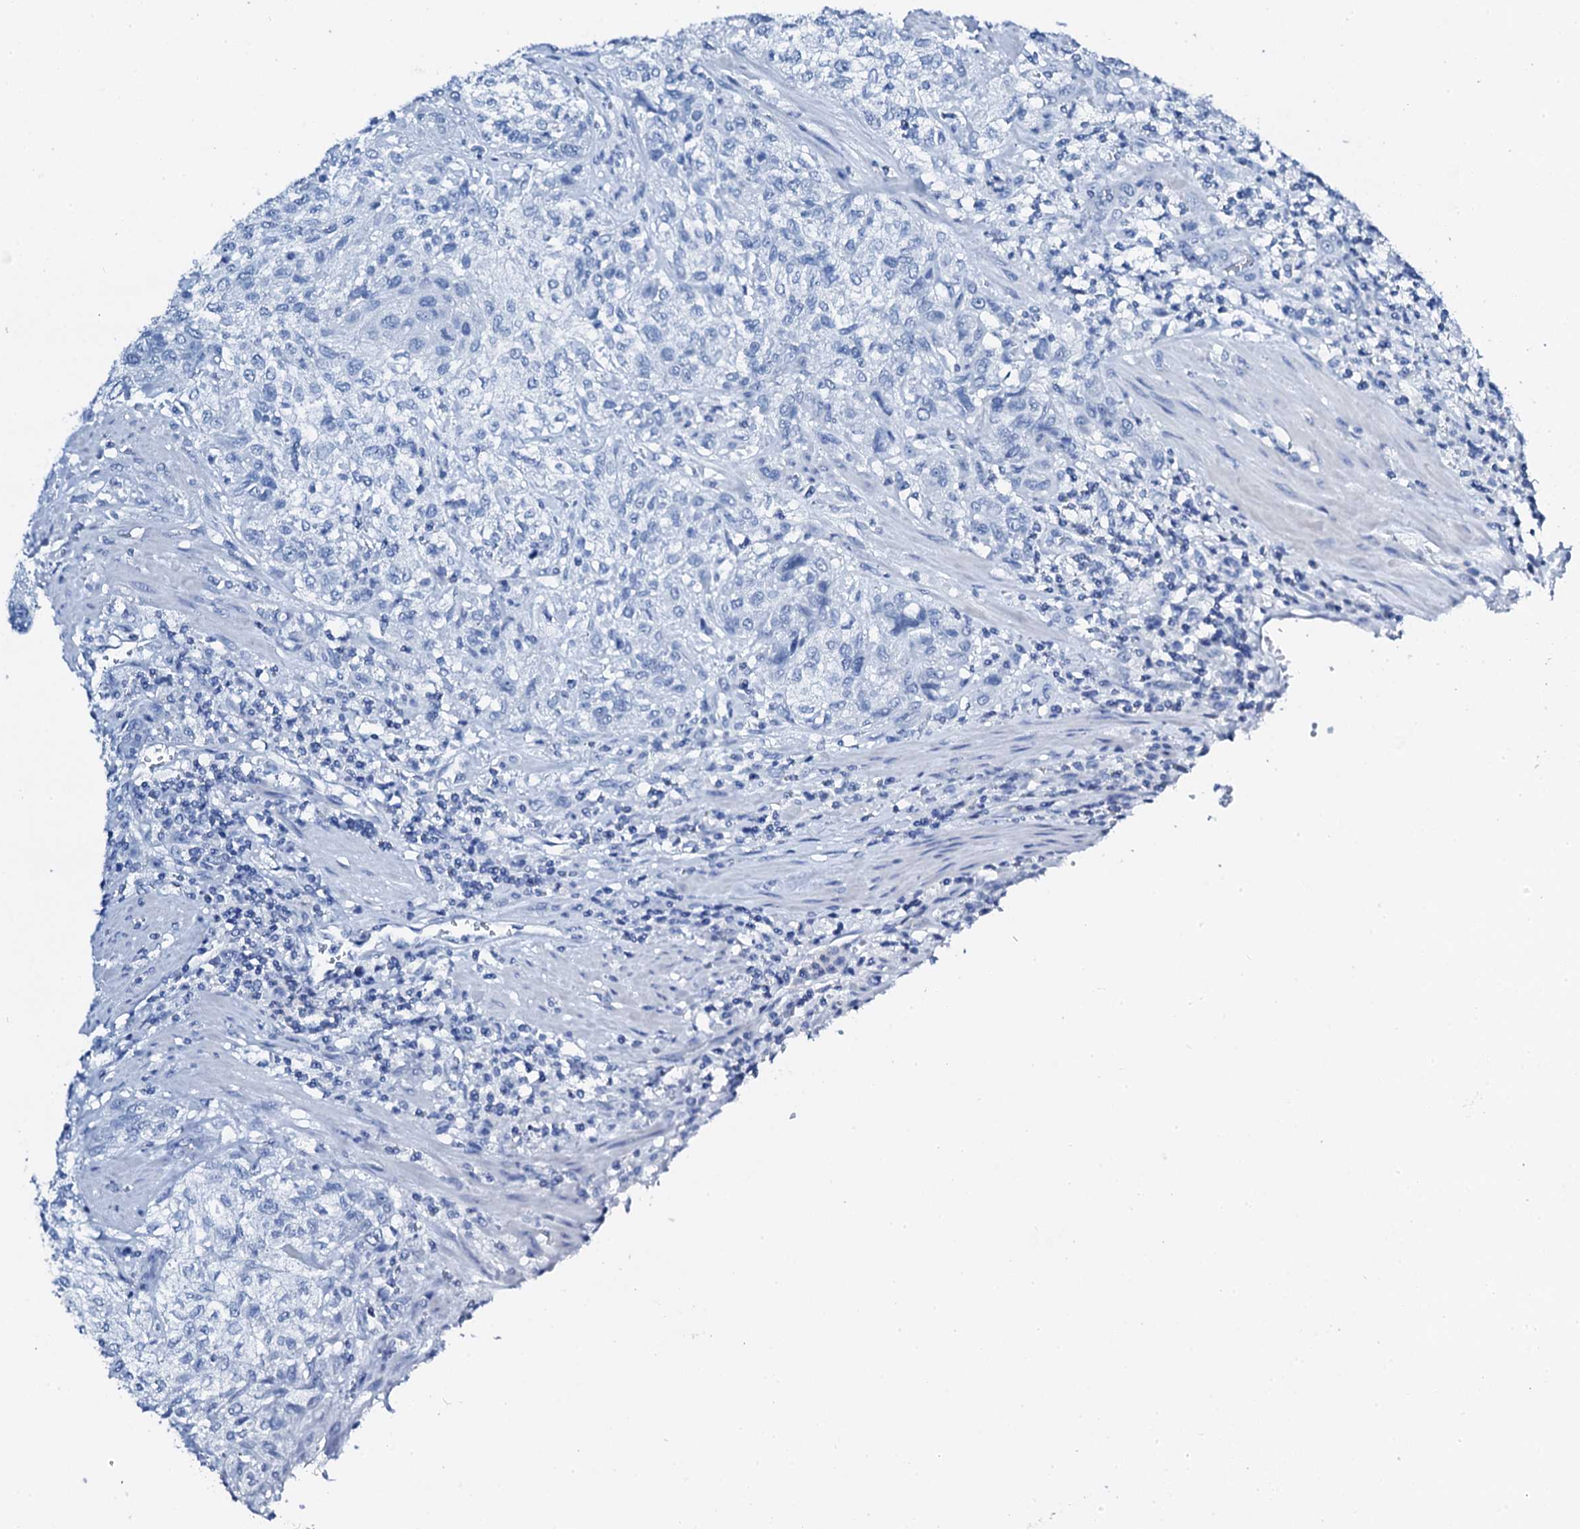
{"staining": {"intensity": "negative", "quantity": "none", "location": "none"}, "tissue": "urothelial cancer", "cell_type": "Tumor cells", "image_type": "cancer", "snomed": [{"axis": "morphology", "description": "Normal tissue, NOS"}, {"axis": "morphology", "description": "Urothelial carcinoma, NOS"}, {"axis": "topography", "description": "Urinary bladder"}, {"axis": "topography", "description": "Peripheral nerve tissue"}], "caption": "Histopathology image shows no protein positivity in tumor cells of urothelial cancer tissue.", "gene": "PTH", "patient": {"sex": "male", "age": 35}}